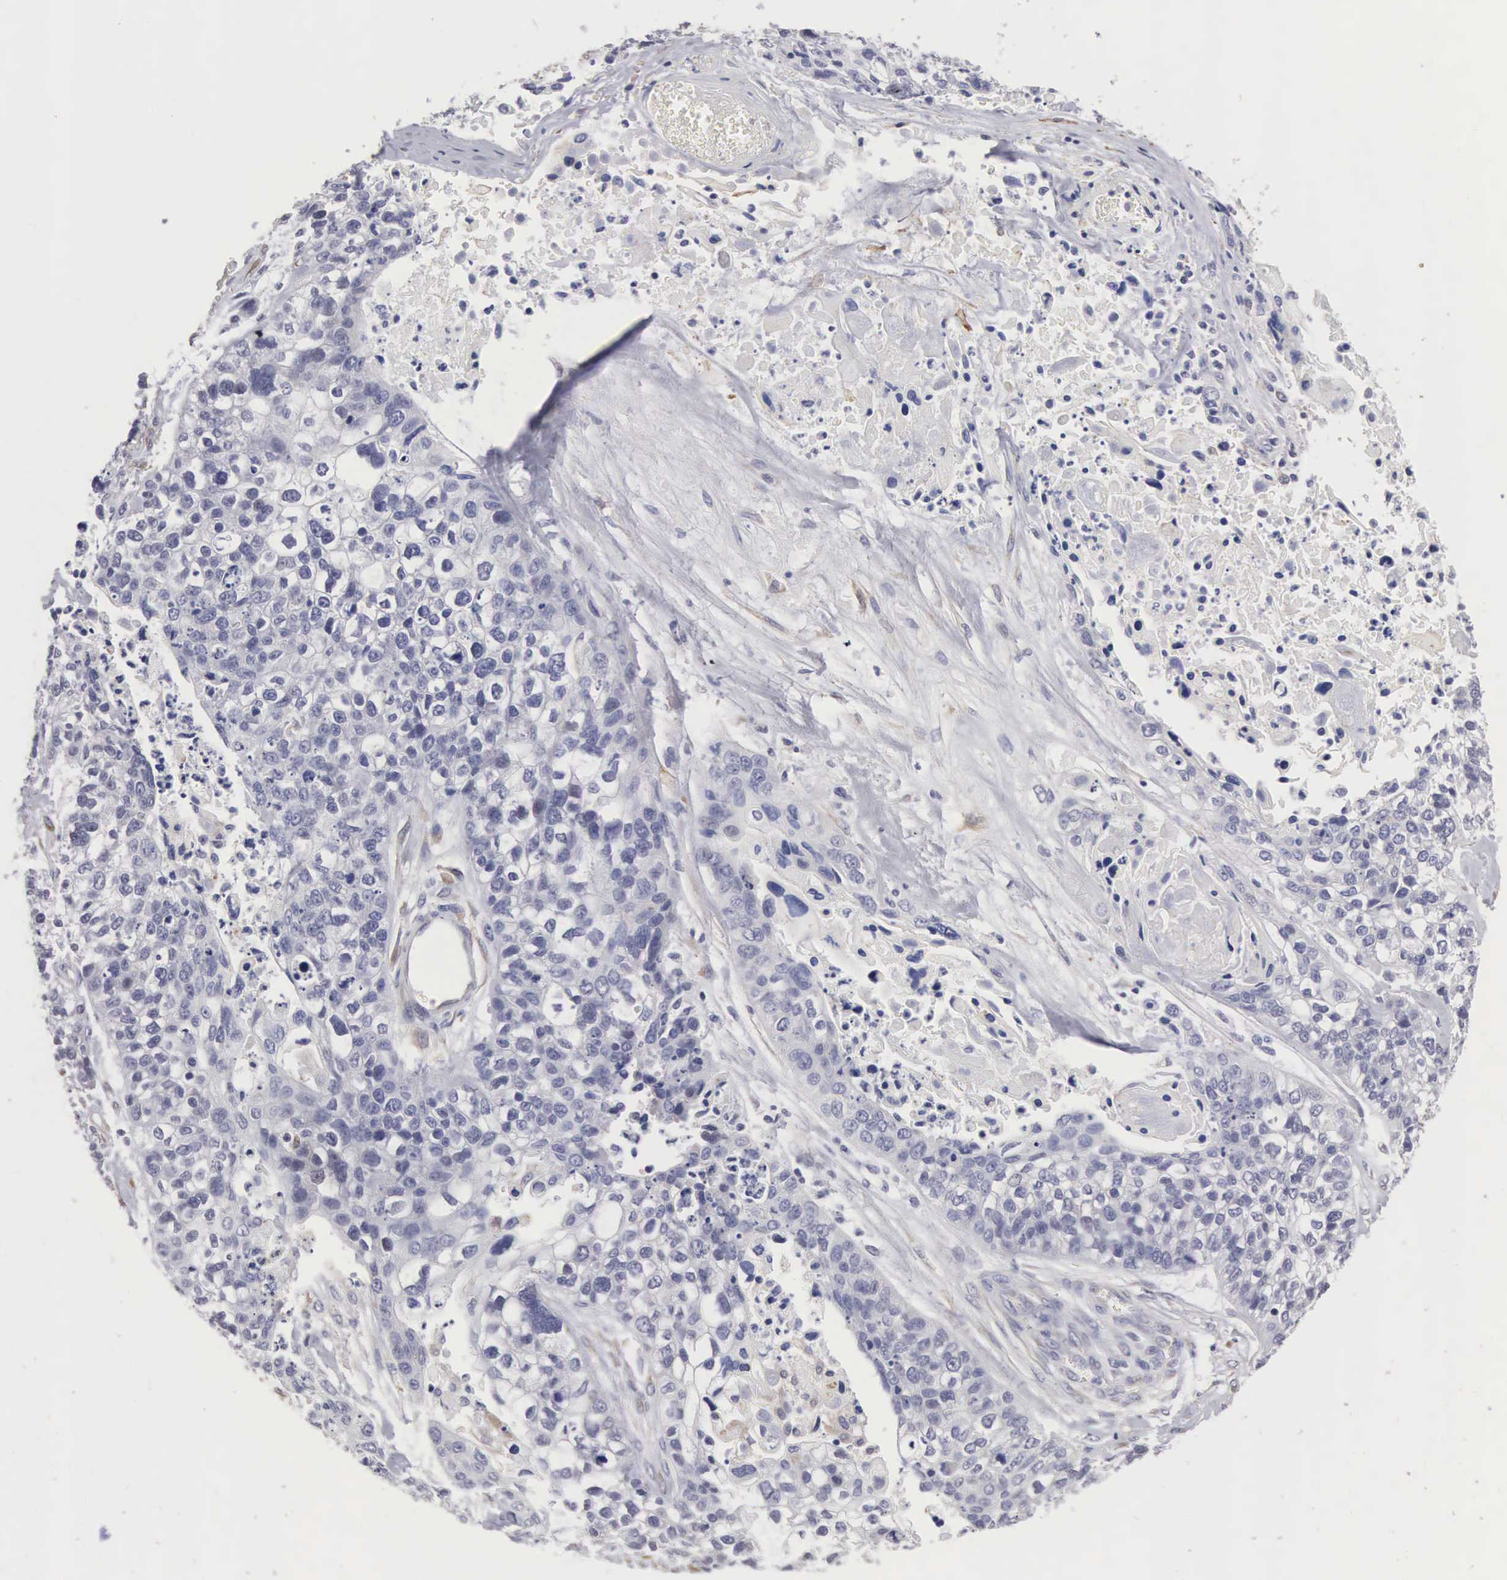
{"staining": {"intensity": "negative", "quantity": "none", "location": "none"}, "tissue": "lung cancer", "cell_type": "Tumor cells", "image_type": "cancer", "snomed": [{"axis": "morphology", "description": "Squamous cell carcinoma, NOS"}, {"axis": "topography", "description": "Lymph node"}, {"axis": "topography", "description": "Lung"}], "caption": "Lung cancer was stained to show a protein in brown. There is no significant positivity in tumor cells. Nuclei are stained in blue.", "gene": "ELFN2", "patient": {"sex": "male", "age": 74}}